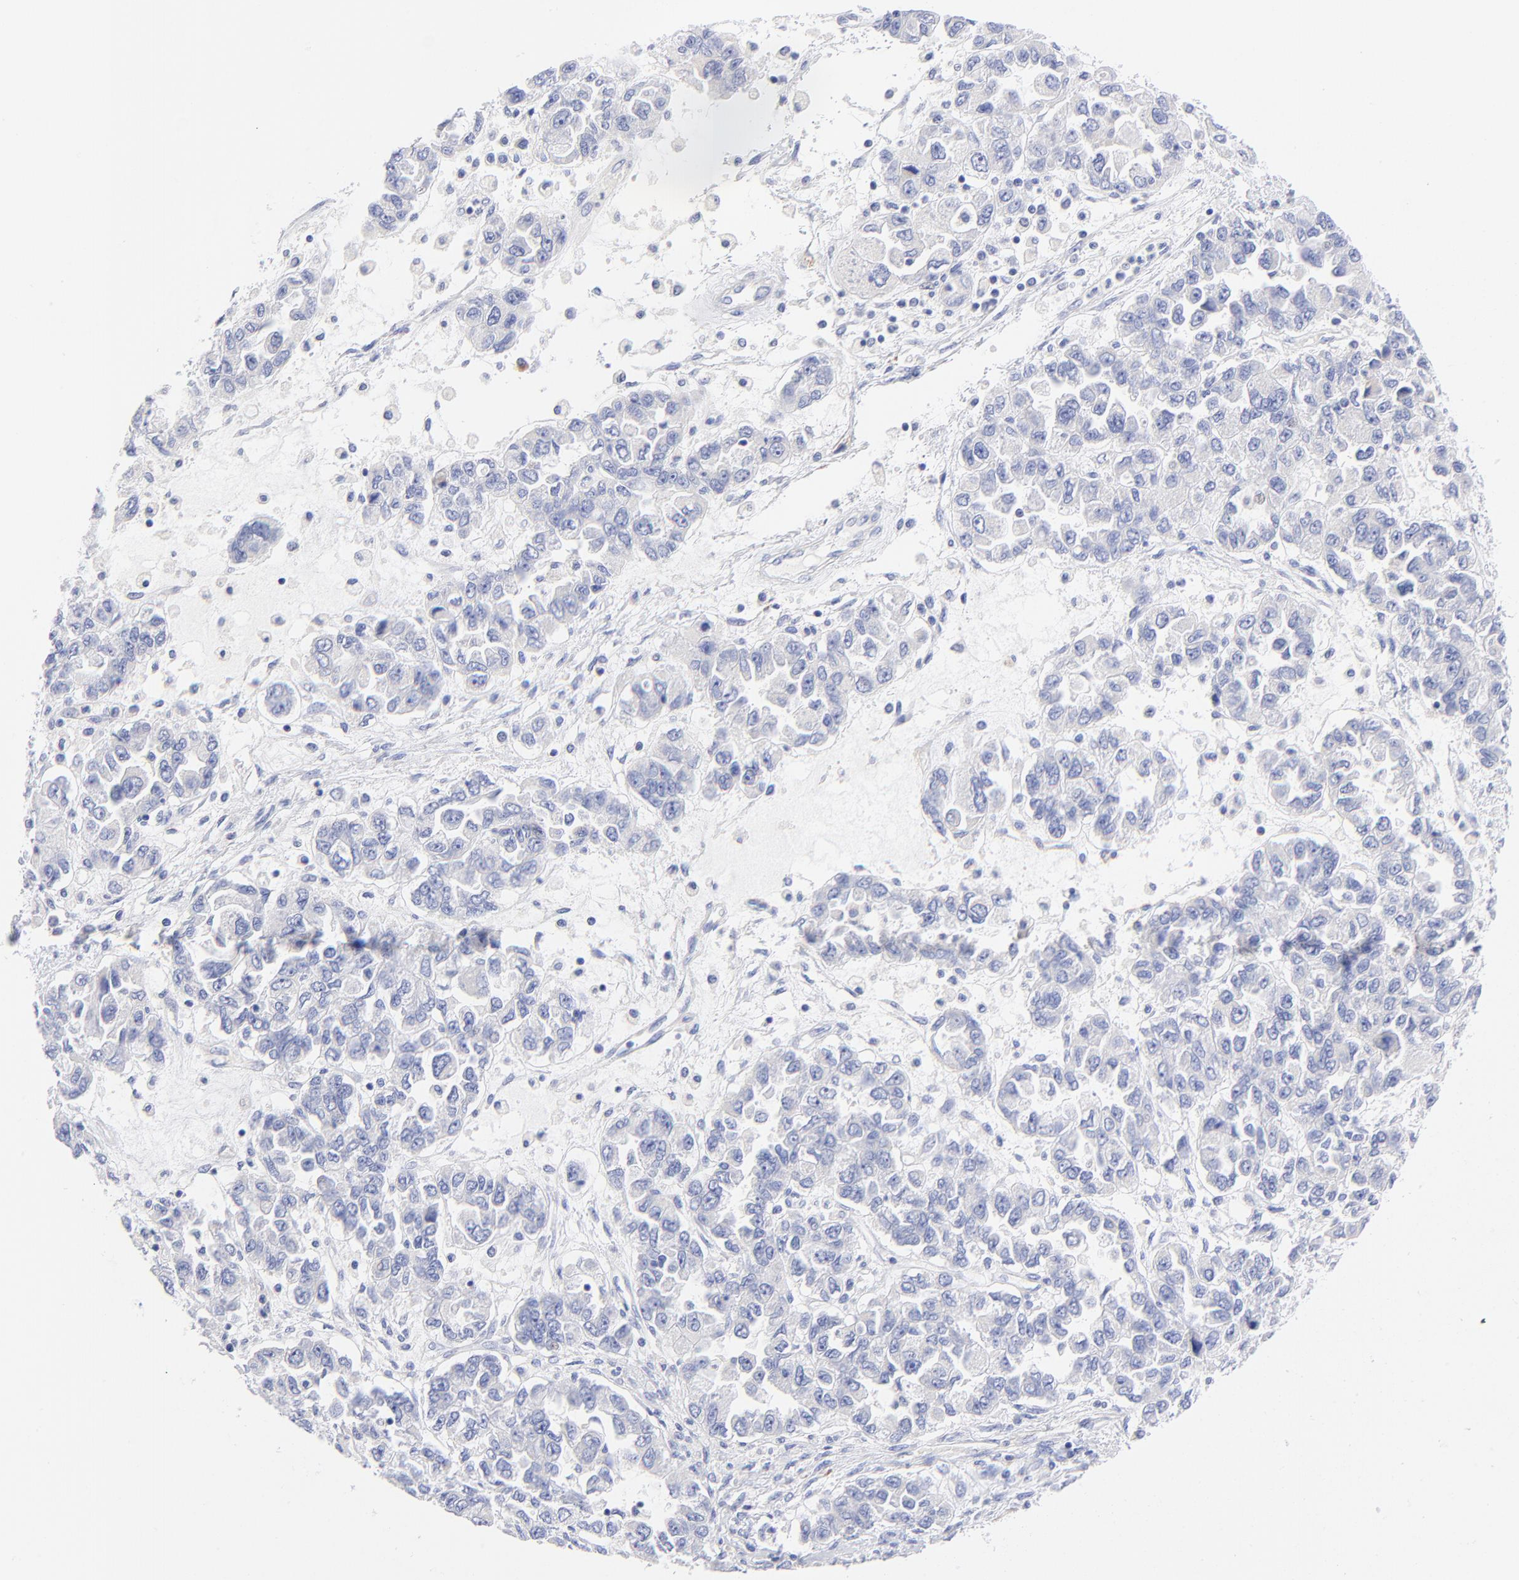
{"staining": {"intensity": "negative", "quantity": "none", "location": "none"}, "tissue": "ovarian cancer", "cell_type": "Tumor cells", "image_type": "cancer", "snomed": [{"axis": "morphology", "description": "Cystadenocarcinoma, serous, NOS"}, {"axis": "topography", "description": "Ovary"}], "caption": "Ovarian cancer (serous cystadenocarcinoma) was stained to show a protein in brown. There is no significant staining in tumor cells.", "gene": "EBP", "patient": {"sex": "female", "age": 84}}